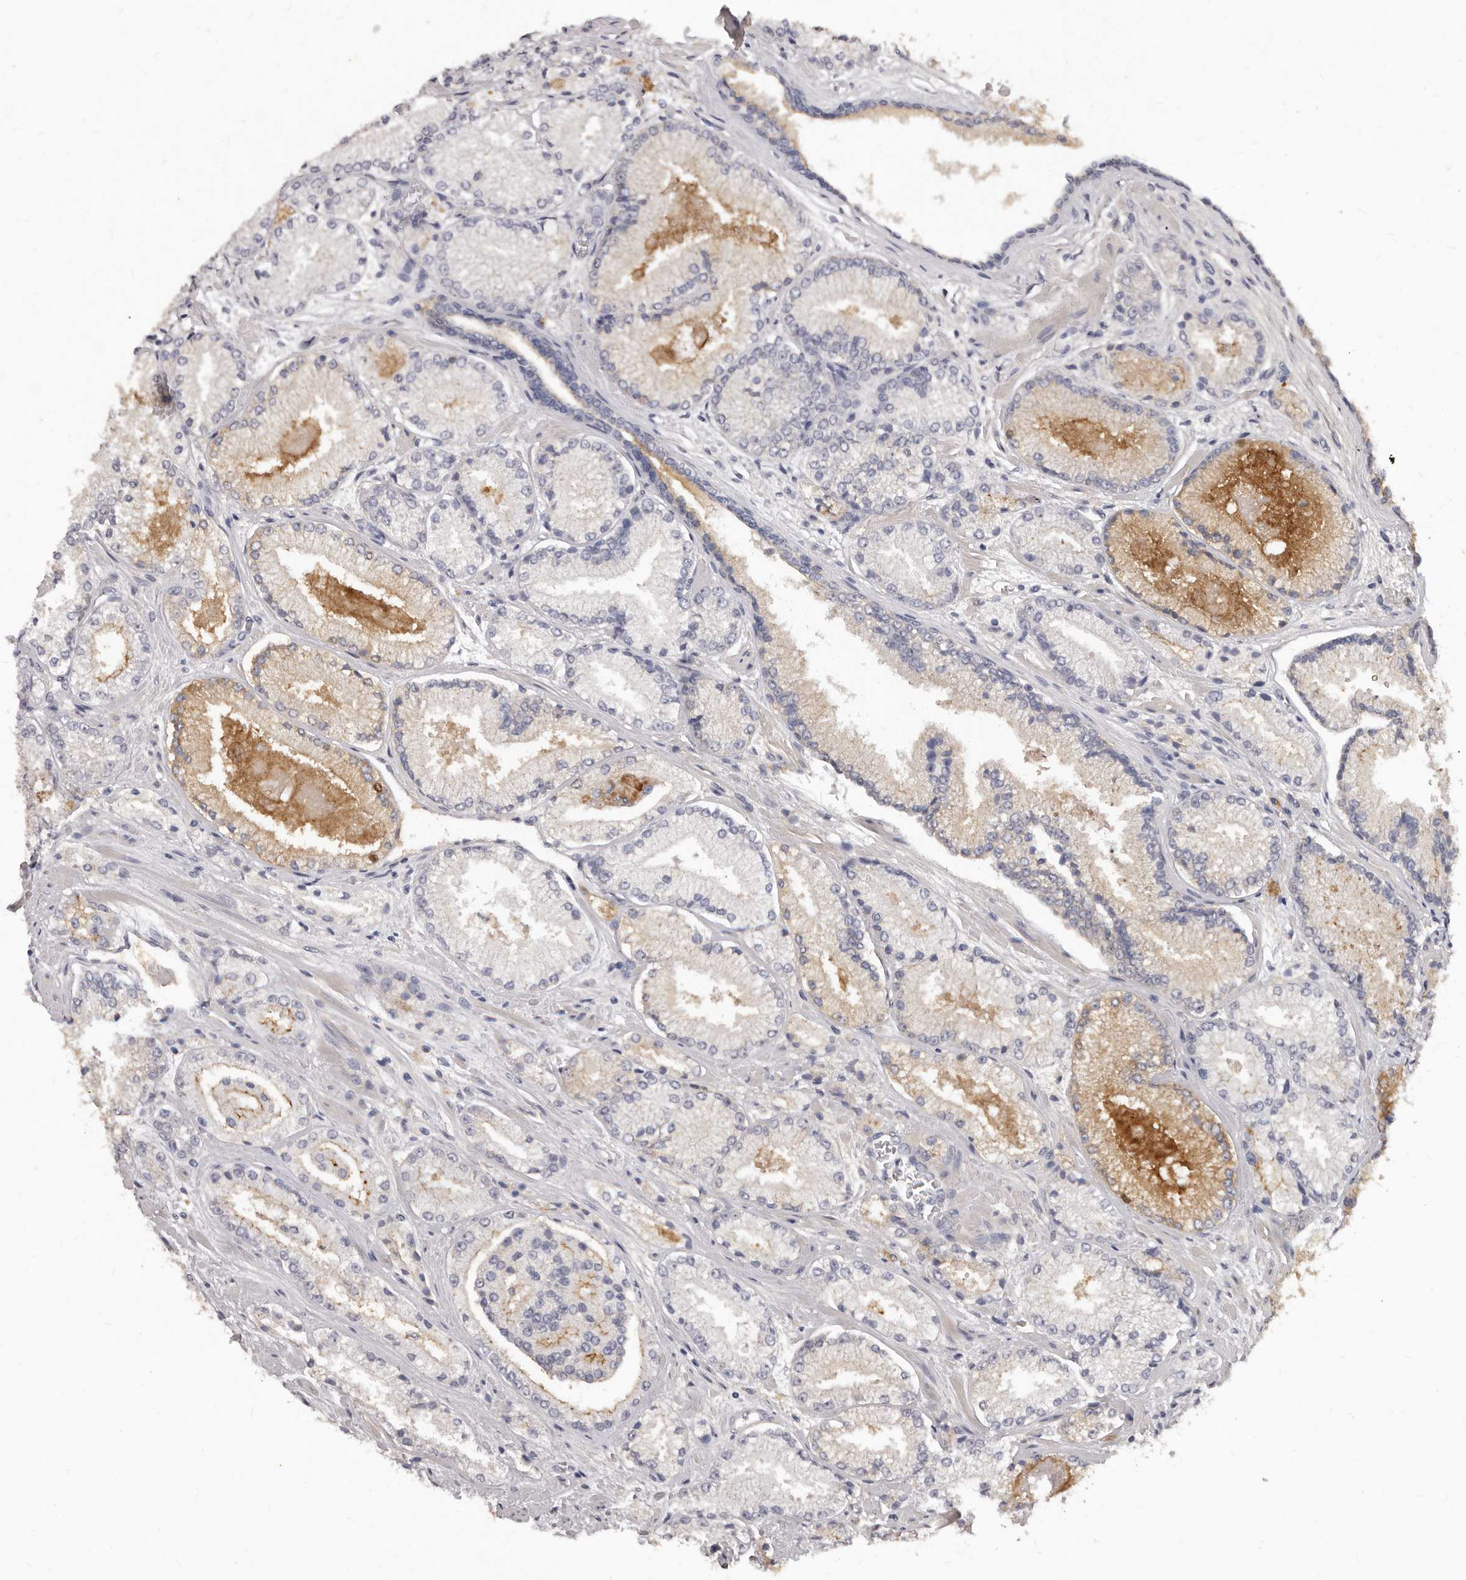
{"staining": {"intensity": "moderate", "quantity": "25%-75%", "location": "cytoplasmic/membranous"}, "tissue": "prostate cancer", "cell_type": "Tumor cells", "image_type": "cancer", "snomed": [{"axis": "morphology", "description": "Adenocarcinoma, High grade"}, {"axis": "topography", "description": "Prostate"}], "caption": "Prostate high-grade adenocarcinoma tissue exhibits moderate cytoplasmic/membranous expression in approximately 25%-75% of tumor cells The staining was performed using DAB (3,3'-diaminobenzidine), with brown indicating positive protein expression. Nuclei are stained blue with hematoxylin.", "gene": "GPRC5C", "patient": {"sex": "male", "age": 73}}